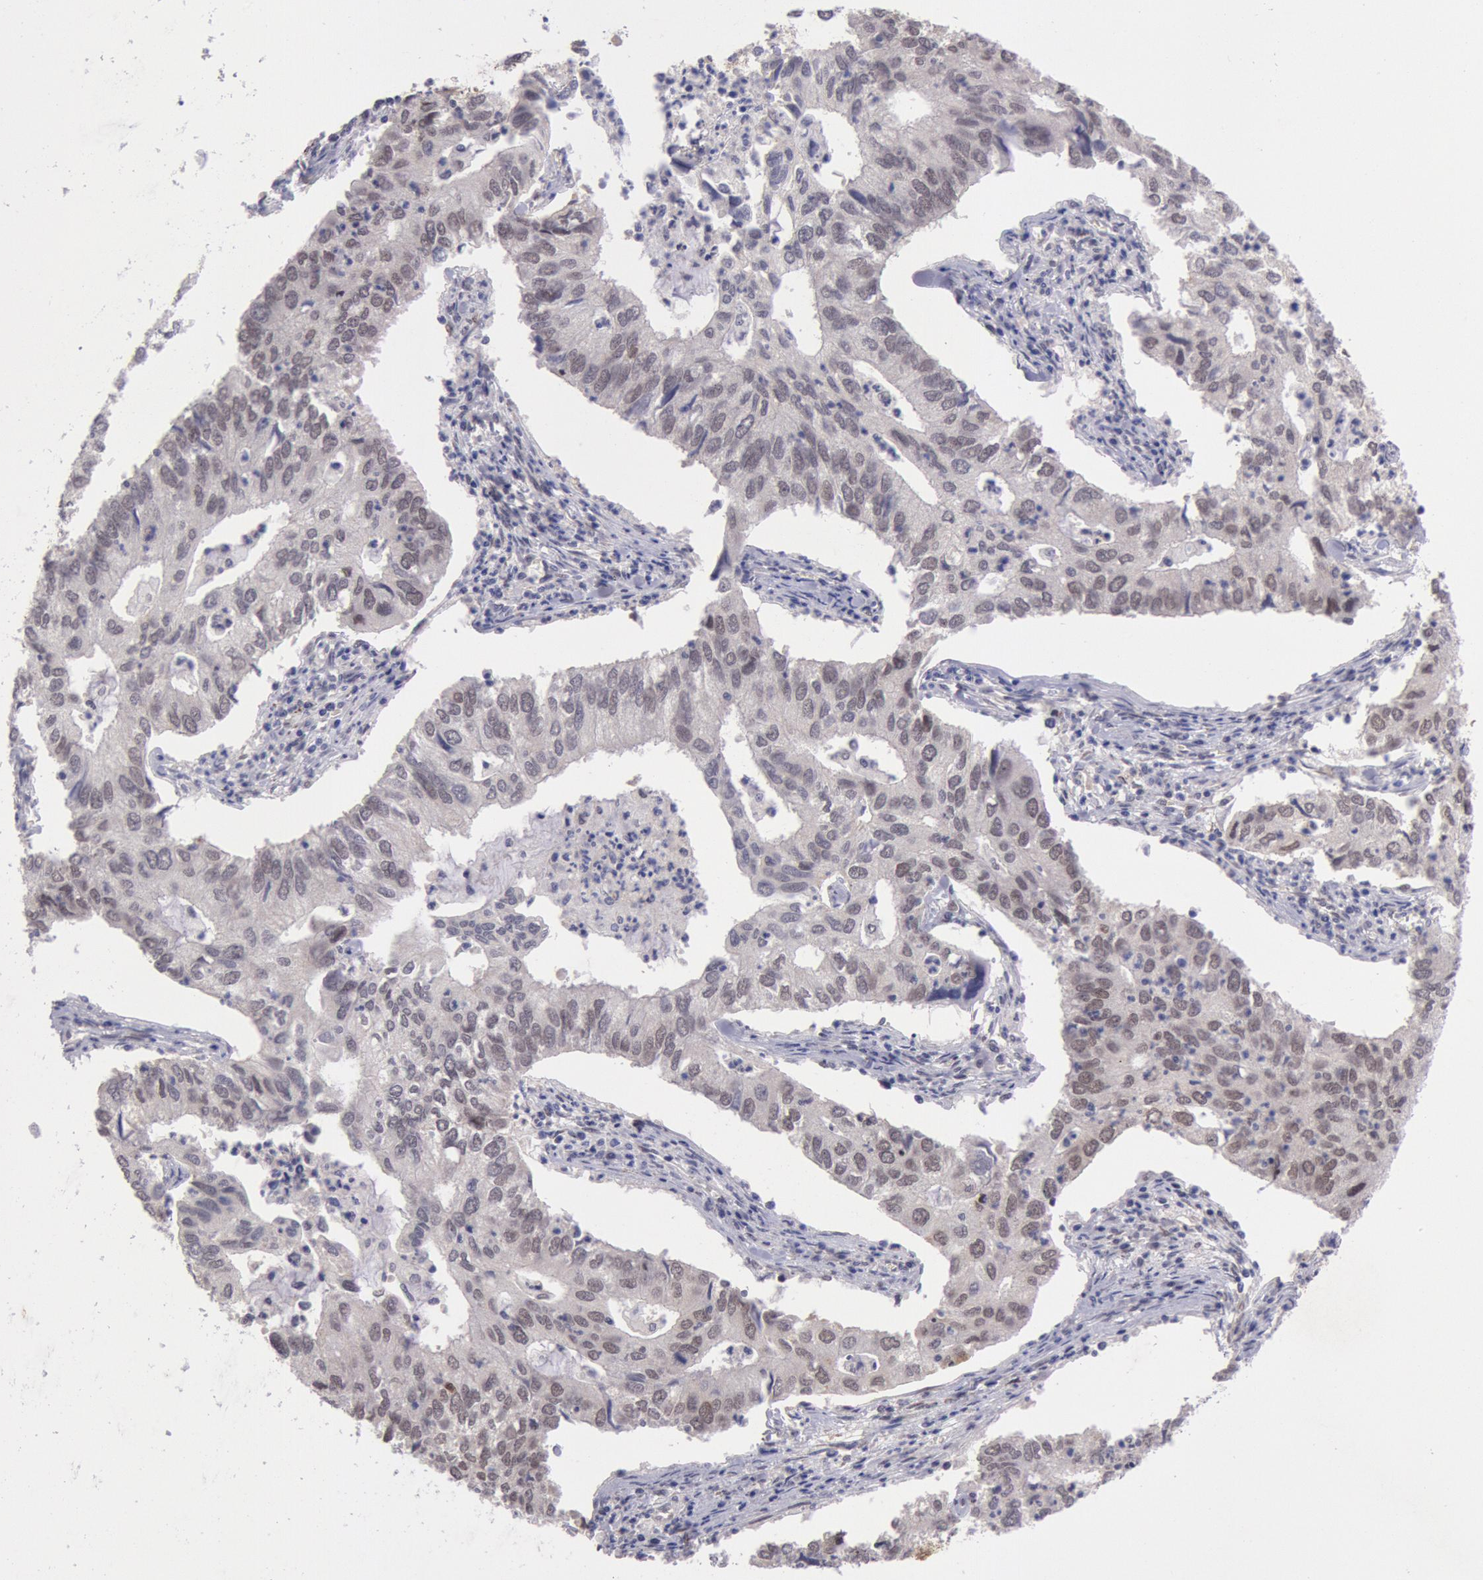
{"staining": {"intensity": "moderate", "quantity": ">75%", "location": "cytoplasmic/membranous,nuclear"}, "tissue": "lung cancer", "cell_type": "Tumor cells", "image_type": "cancer", "snomed": [{"axis": "morphology", "description": "Adenocarcinoma, NOS"}, {"axis": "topography", "description": "Lung"}], "caption": "Tumor cells demonstrate medium levels of moderate cytoplasmic/membranous and nuclear staining in approximately >75% of cells in lung cancer. Immunohistochemistry (ihc) stains the protein of interest in brown and the nuclei are stained blue.", "gene": "CDKN2B", "patient": {"sex": "male", "age": 48}}